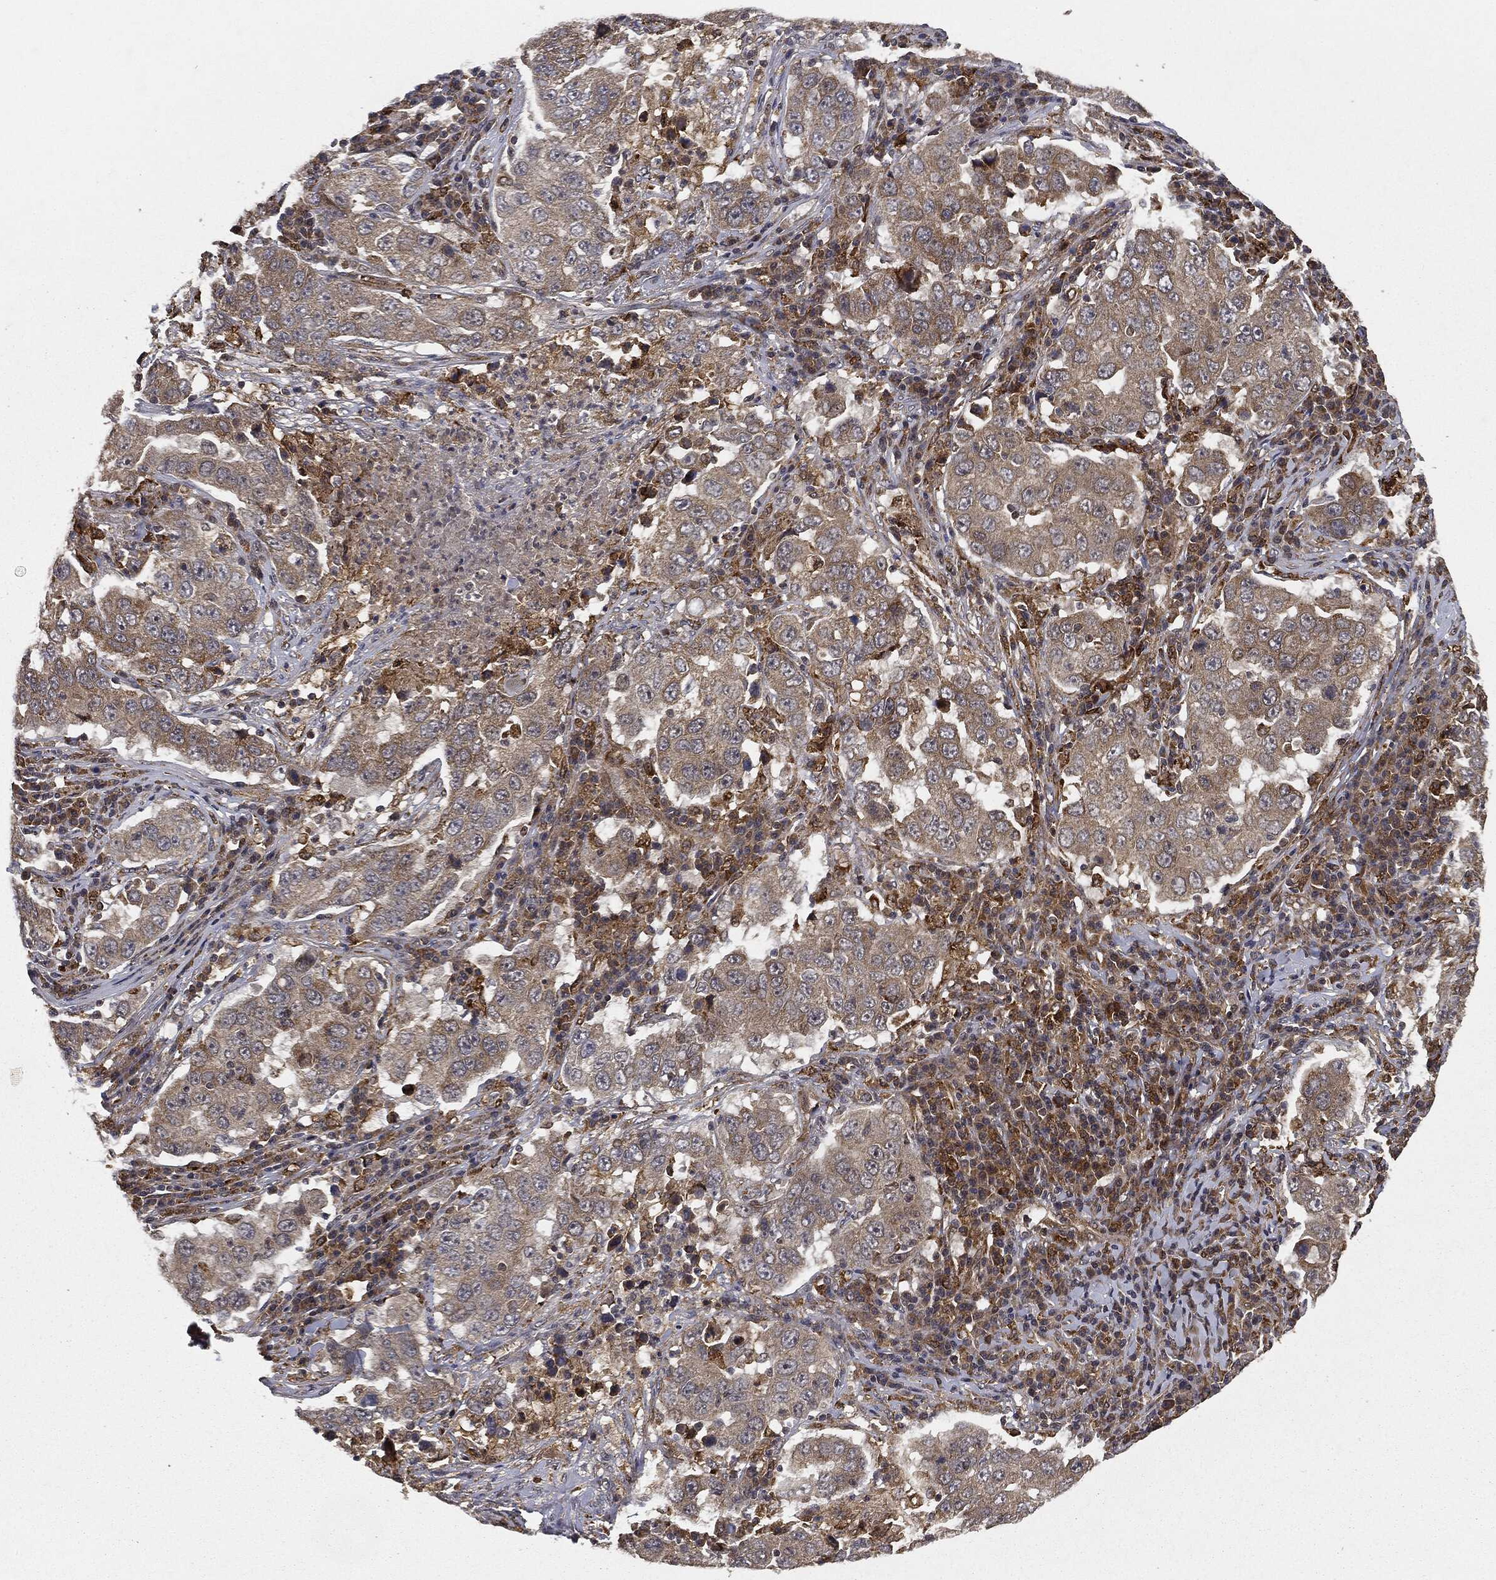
{"staining": {"intensity": "weak", "quantity": "25%-75%", "location": "cytoplasmic/membranous"}, "tissue": "lung cancer", "cell_type": "Tumor cells", "image_type": "cancer", "snomed": [{"axis": "morphology", "description": "Adenocarcinoma, NOS"}, {"axis": "topography", "description": "Lung"}], "caption": "DAB immunohistochemical staining of lung cancer reveals weak cytoplasmic/membranous protein positivity in about 25%-75% of tumor cells.", "gene": "MIER2", "patient": {"sex": "male", "age": 73}}